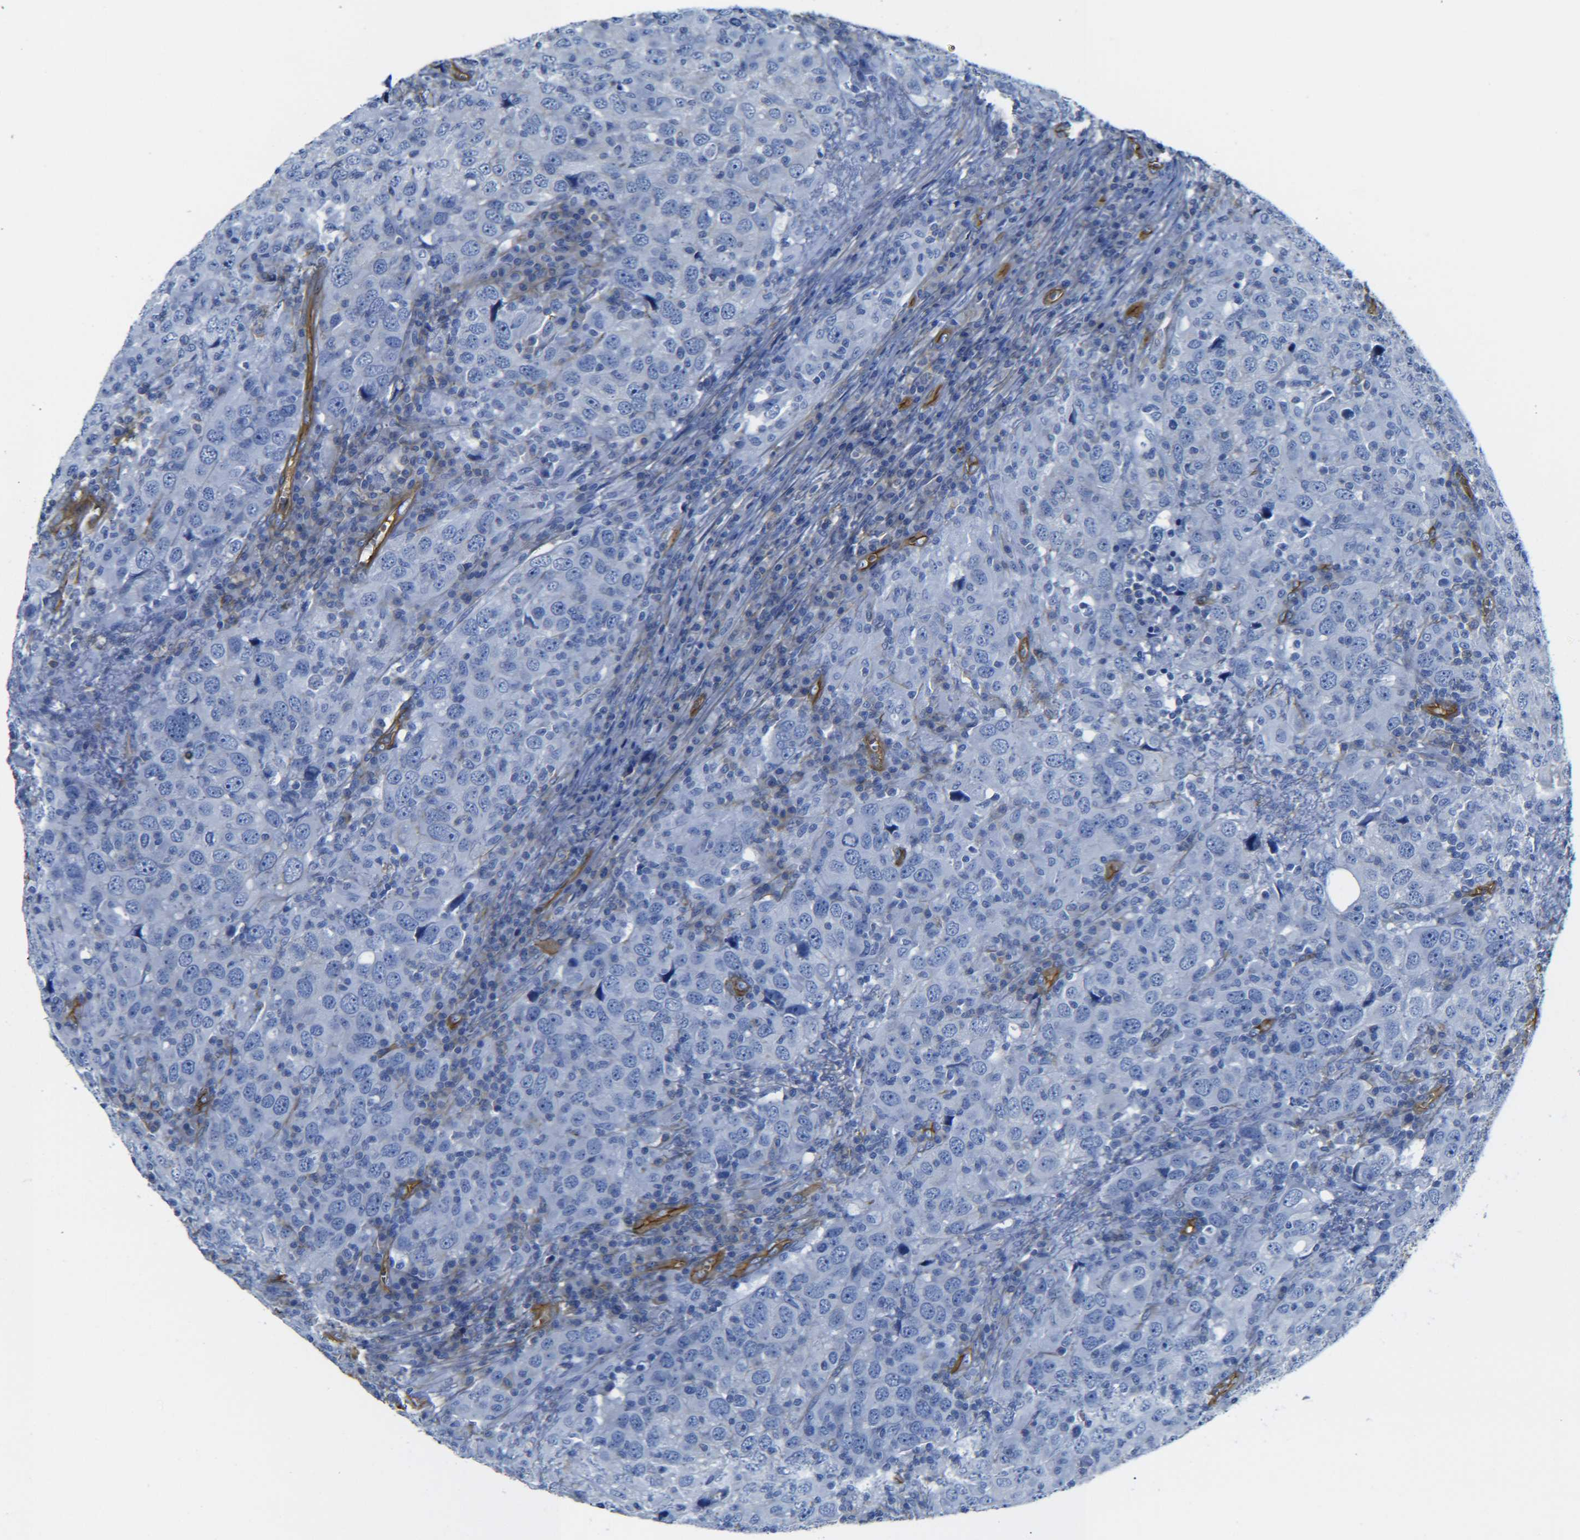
{"staining": {"intensity": "negative", "quantity": "none", "location": "none"}, "tissue": "head and neck cancer", "cell_type": "Tumor cells", "image_type": "cancer", "snomed": [{"axis": "morphology", "description": "Adenocarcinoma, NOS"}, {"axis": "topography", "description": "Salivary gland"}, {"axis": "topography", "description": "Head-Neck"}], "caption": "A histopathology image of head and neck adenocarcinoma stained for a protein displays no brown staining in tumor cells.", "gene": "SPTBN1", "patient": {"sex": "female", "age": 65}}